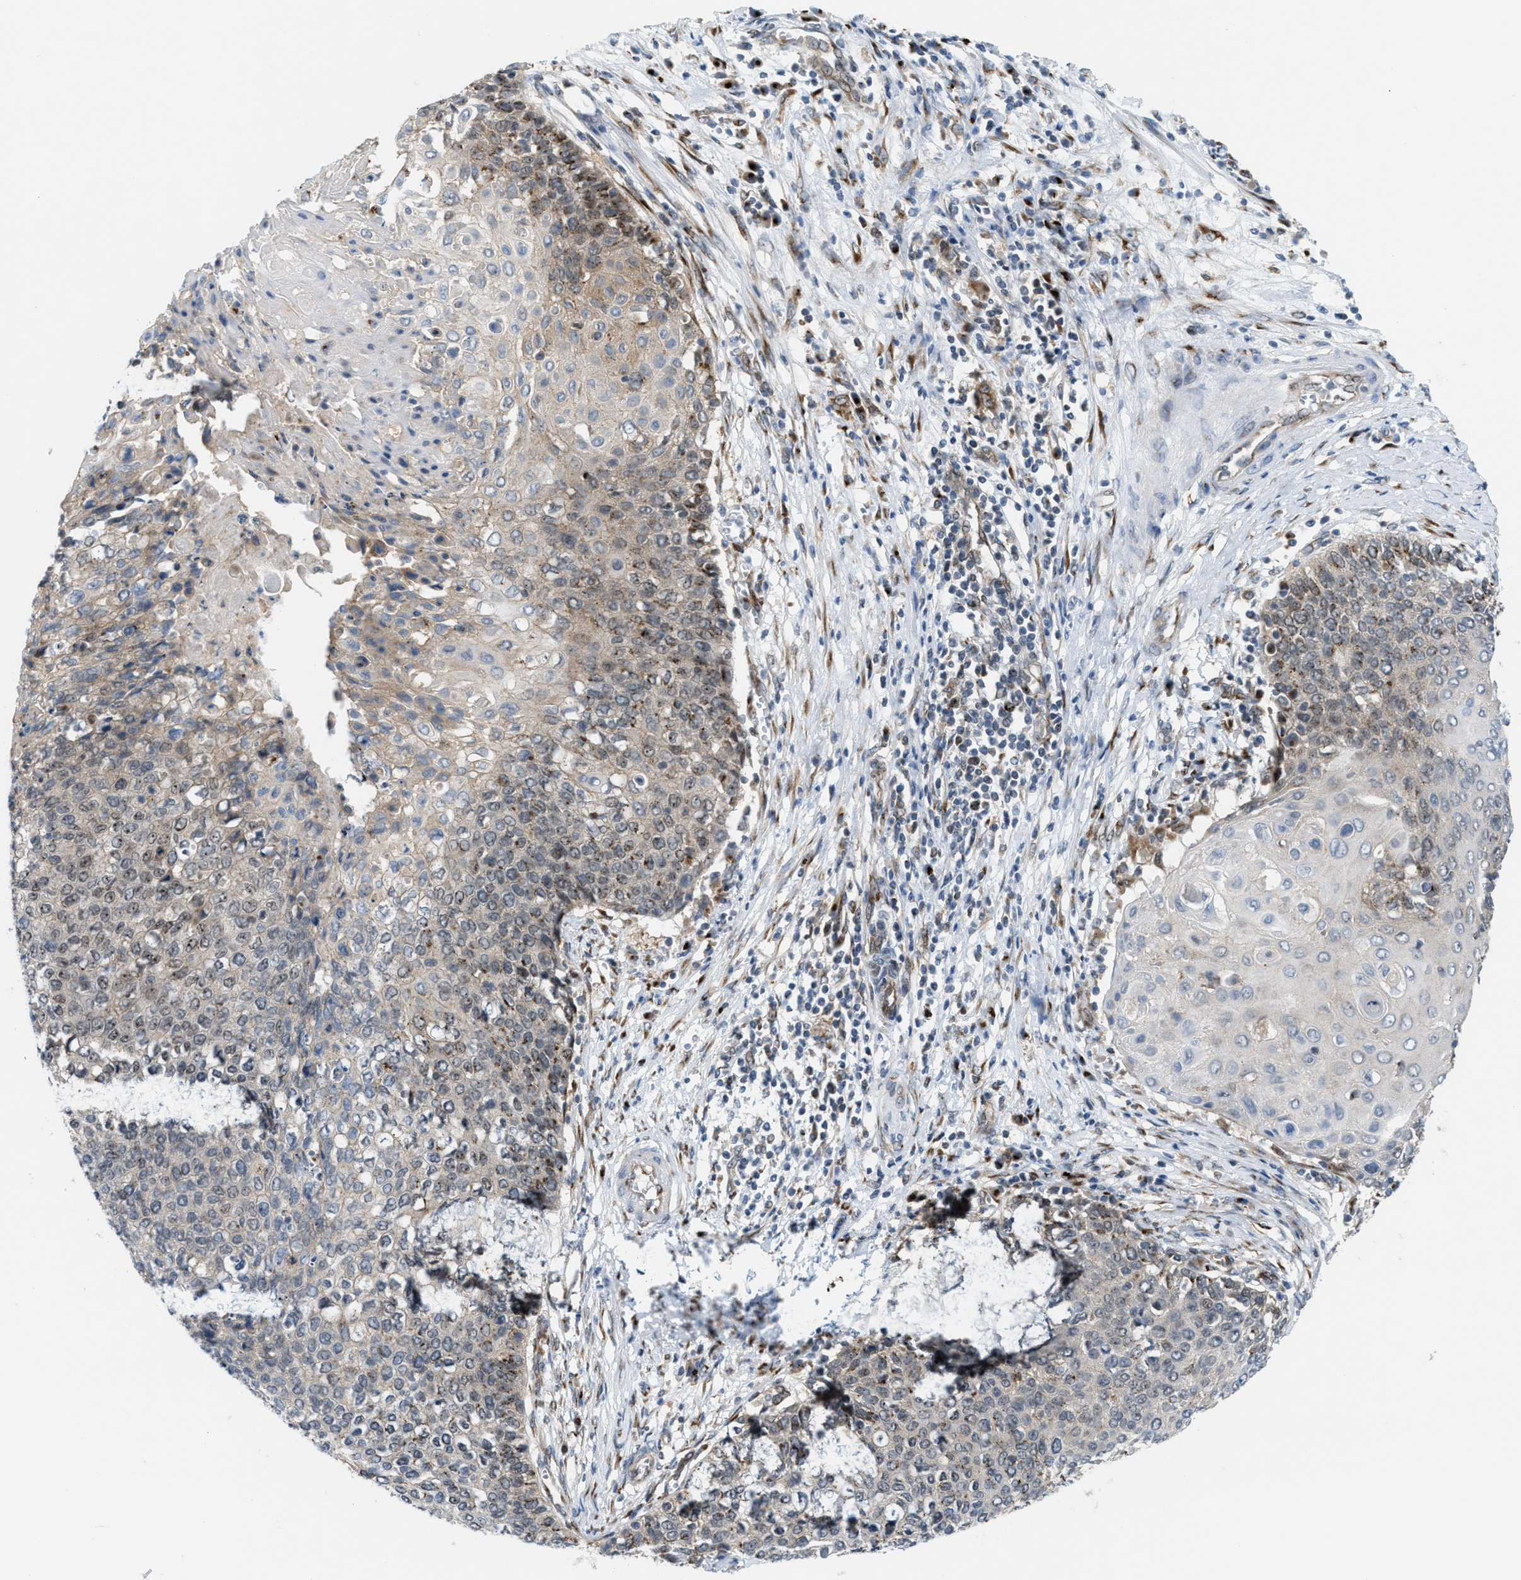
{"staining": {"intensity": "moderate", "quantity": "<25%", "location": "cytoplasmic/membranous"}, "tissue": "cervical cancer", "cell_type": "Tumor cells", "image_type": "cancer", "snomed": [{"axis": "morphology", "description": "Squamous cell carcinoma, NOS"}, {"axis": "topography", "description": "Cervix"}], "caption": "This image displays cervical cancer stained with IHC to label a protein in brown. The cytoplasmic/membranous of tumor cells show moderate positivity for the protein. Nuclei are counter-stained blue.", "gene": "SLC38A10", "patient": {"sex": "female", "age": 39}}